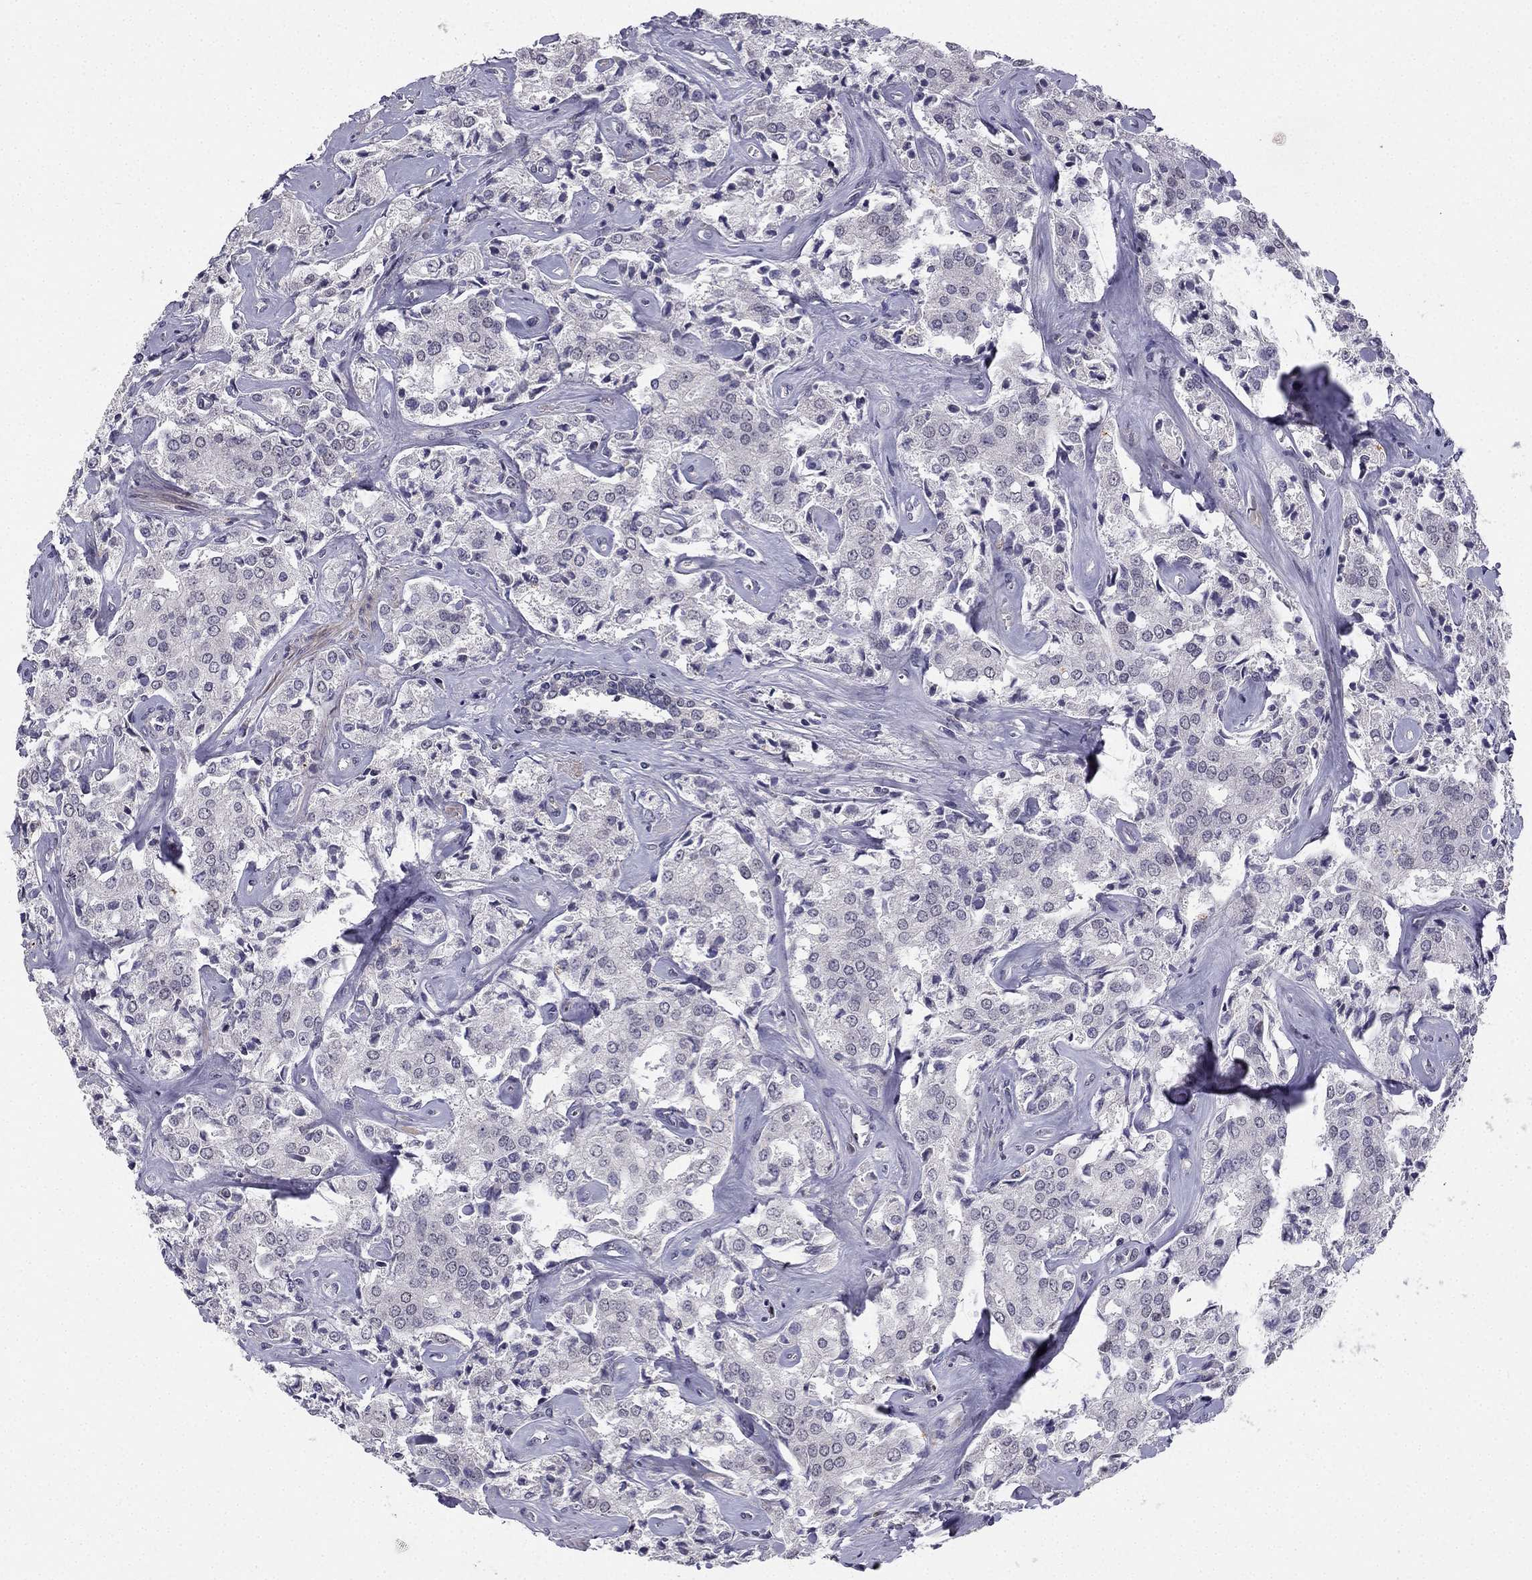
{"staining": {"intensity": "negative", "quantity": "none", "location": "none"}, "tissue": "prostate cancer", "cell_type": "Tumor cells", "image_type": "cancer", "snomed": [{"axis": "morphology", "description": "Adenocarcinoma, NOS"}, {"axis": "topography", "description": "Prostate"}], "caption": "Tumor cells show no significant protein staining in prostate adenocarcinoma.", "gene": "CHST8", "patient": {"sex": "male", "age": 66}}